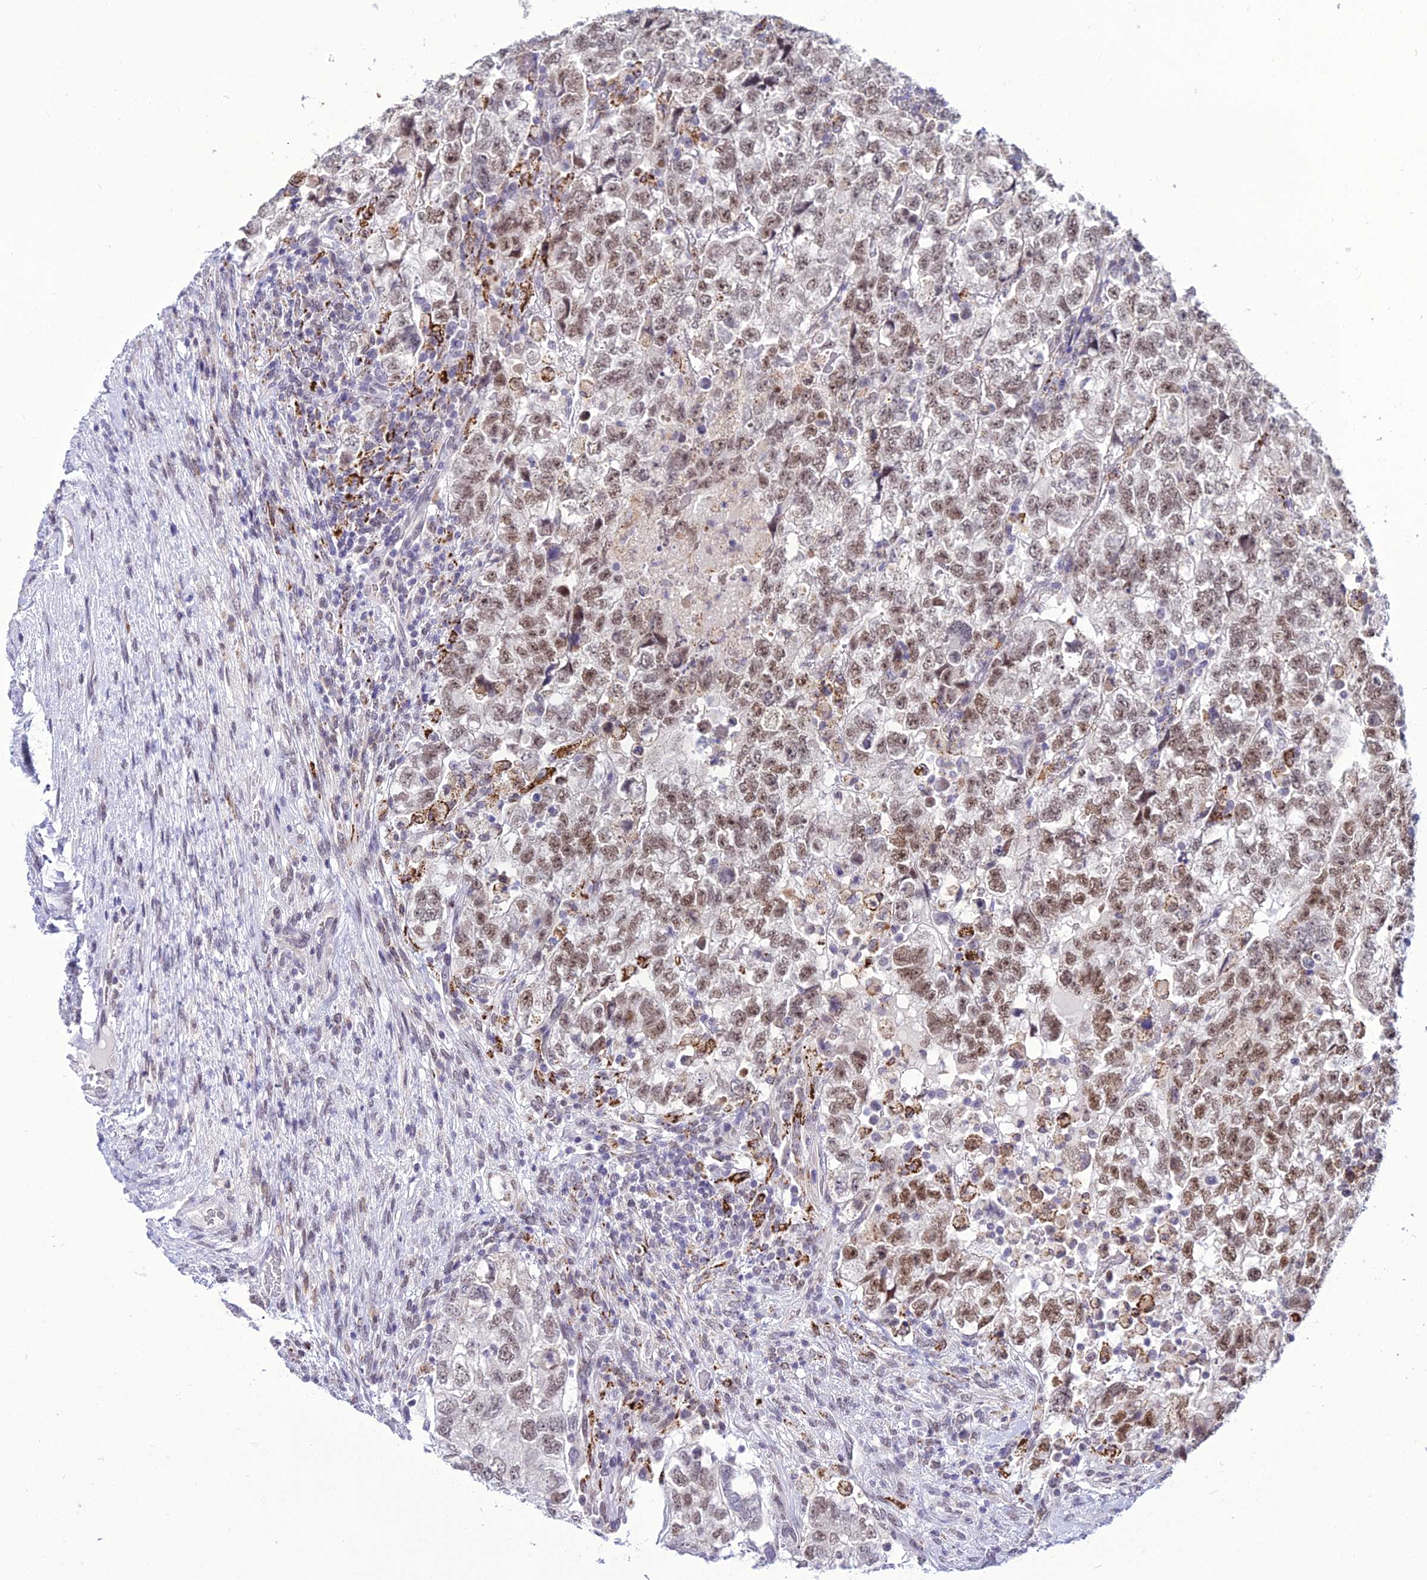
{"staining": {"intensity": "moderate", "quantity": ">75%", "location": "nuclear"}, "tissue": "testis cancer", "cell_type": "Tumor cells", "image_type": "cancer", "snomed": [{"axis": "morphology", "description": "Normal tissue, NOS"}, {"axis": "morphology", "description": "Carcinoma, Embryonal, NOS"}, {"axis": "topography", "description": "Testis"}], "caption": "This histopathology image shows testis embryonal carcinoma stained with immunohistochemistry to label a protein in brown. The nuclear of tumor cells show moderate positivity for the protein. Nuclei are counter-stained blue.", "gene": "C6orf163", "patient": {"sex": "male", "age": 36}}